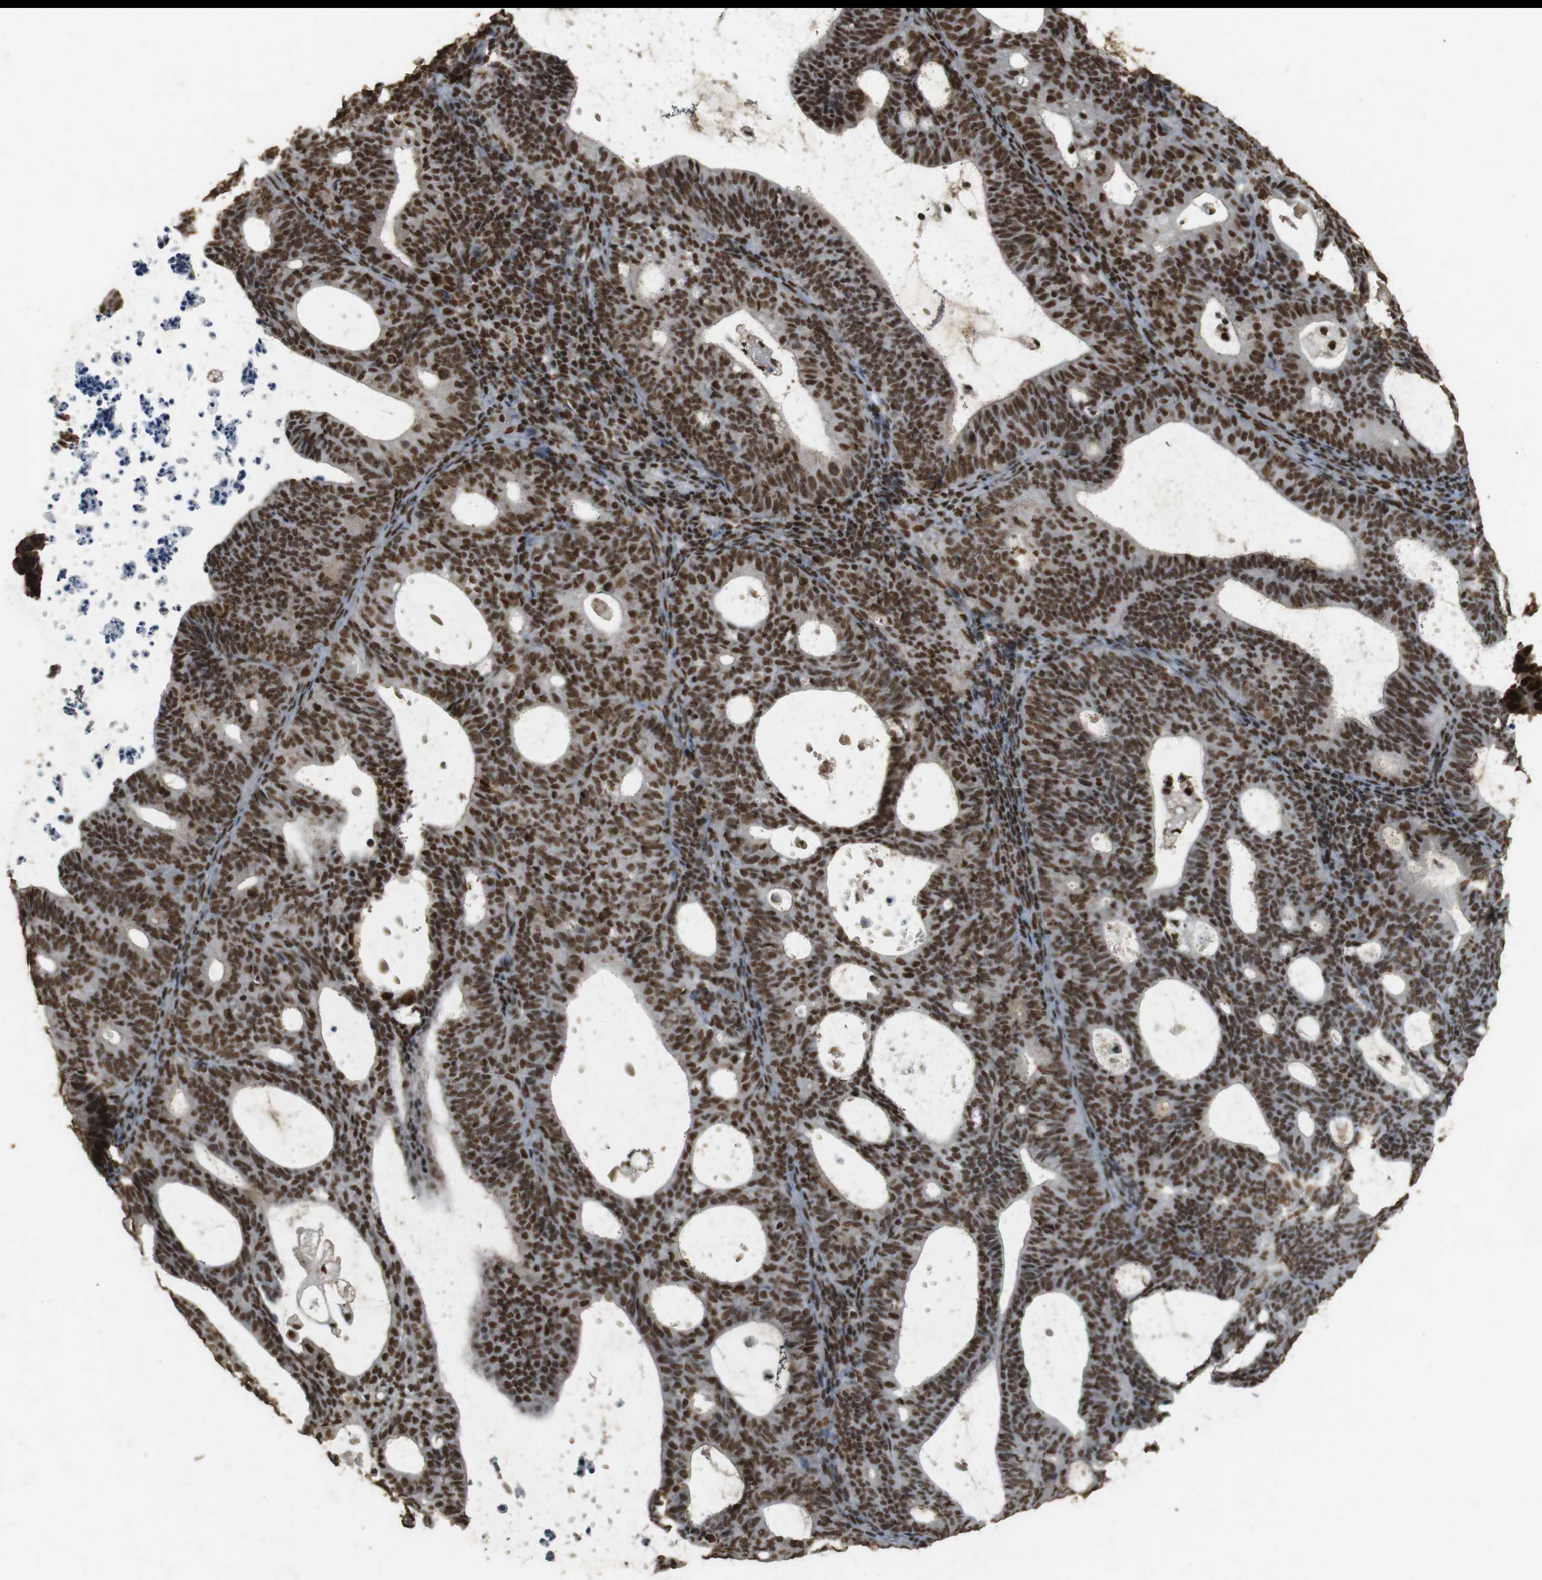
{"staining": {"intensity": "strong", "quantity": ">75%", "location": "nuclear"}, "tissue": "endometrial cancer", "cell_type": "Tumor cells", "image_type": "cancer", "snomed": [{"axis": "morphology", "description": "Adenocarcinoma, NOS"}, {"axis": "topography", "description": "Uterus"}], "caption": "Immunohistochemistry of adenocarcinoma (endometrial) reveals high levels of strong nuclear positivity in about >75% of tumor cells.", "gene": "GATA4", "patient": {"sex": "female", "age": 83}}